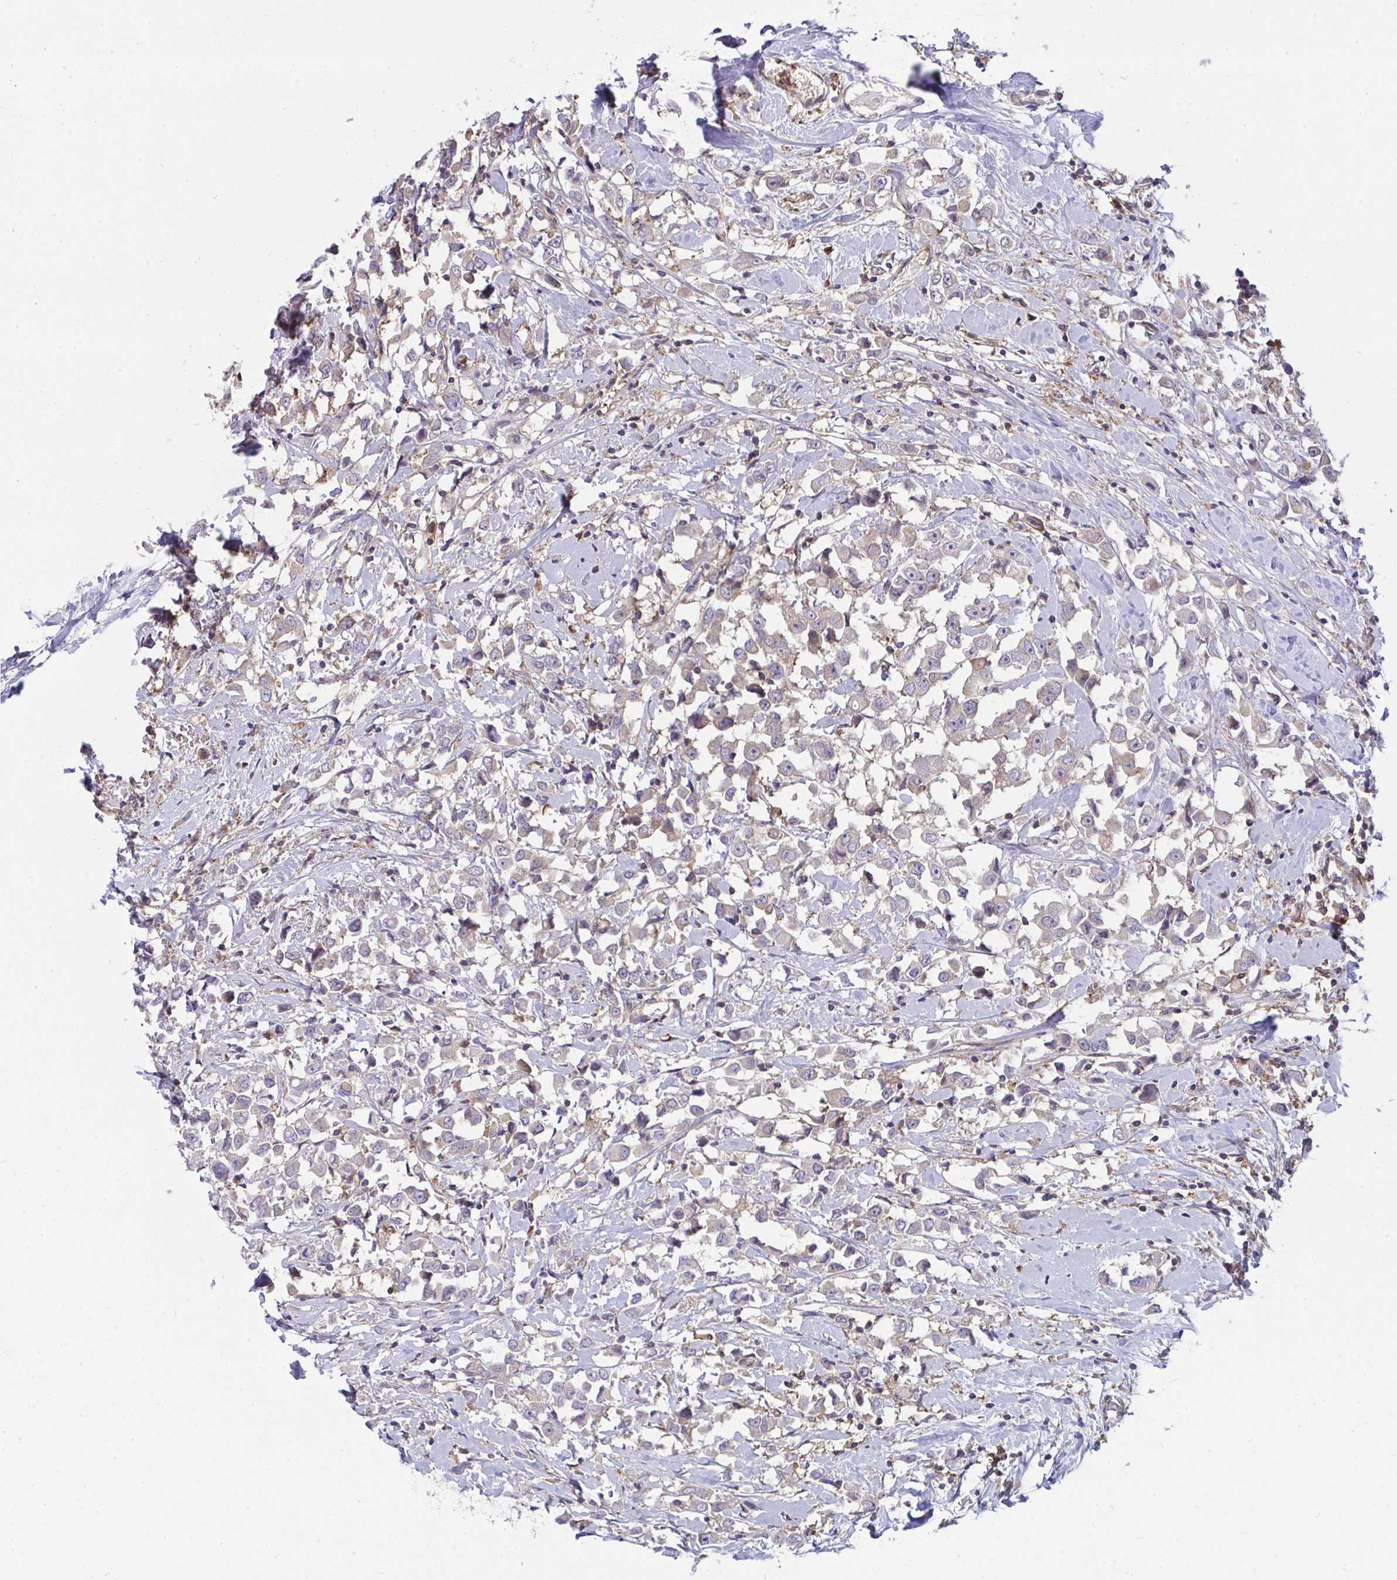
{"staining": {"intensity": "weak", "quantity": "25%-75%", "location": "cytoplasmic/membranous"}, "tissue": "breast cancer", "cell_type": "Tumor cells", "image_type": "cancer", "snomed": [{"axis": "morphology", "description": "Duct carcinoma"}, {"axis": "topography", "description": "Breast"}], "caption": "Breast cancer (infiltrating ductal carcinoma) stained with a brown dye shows weak cytoplasmic/membranous positive staining in approximately 25%-75% of tumor cells.", "gene": "ALDH16A1", "patient": {"sex": "female", "age": 61}}